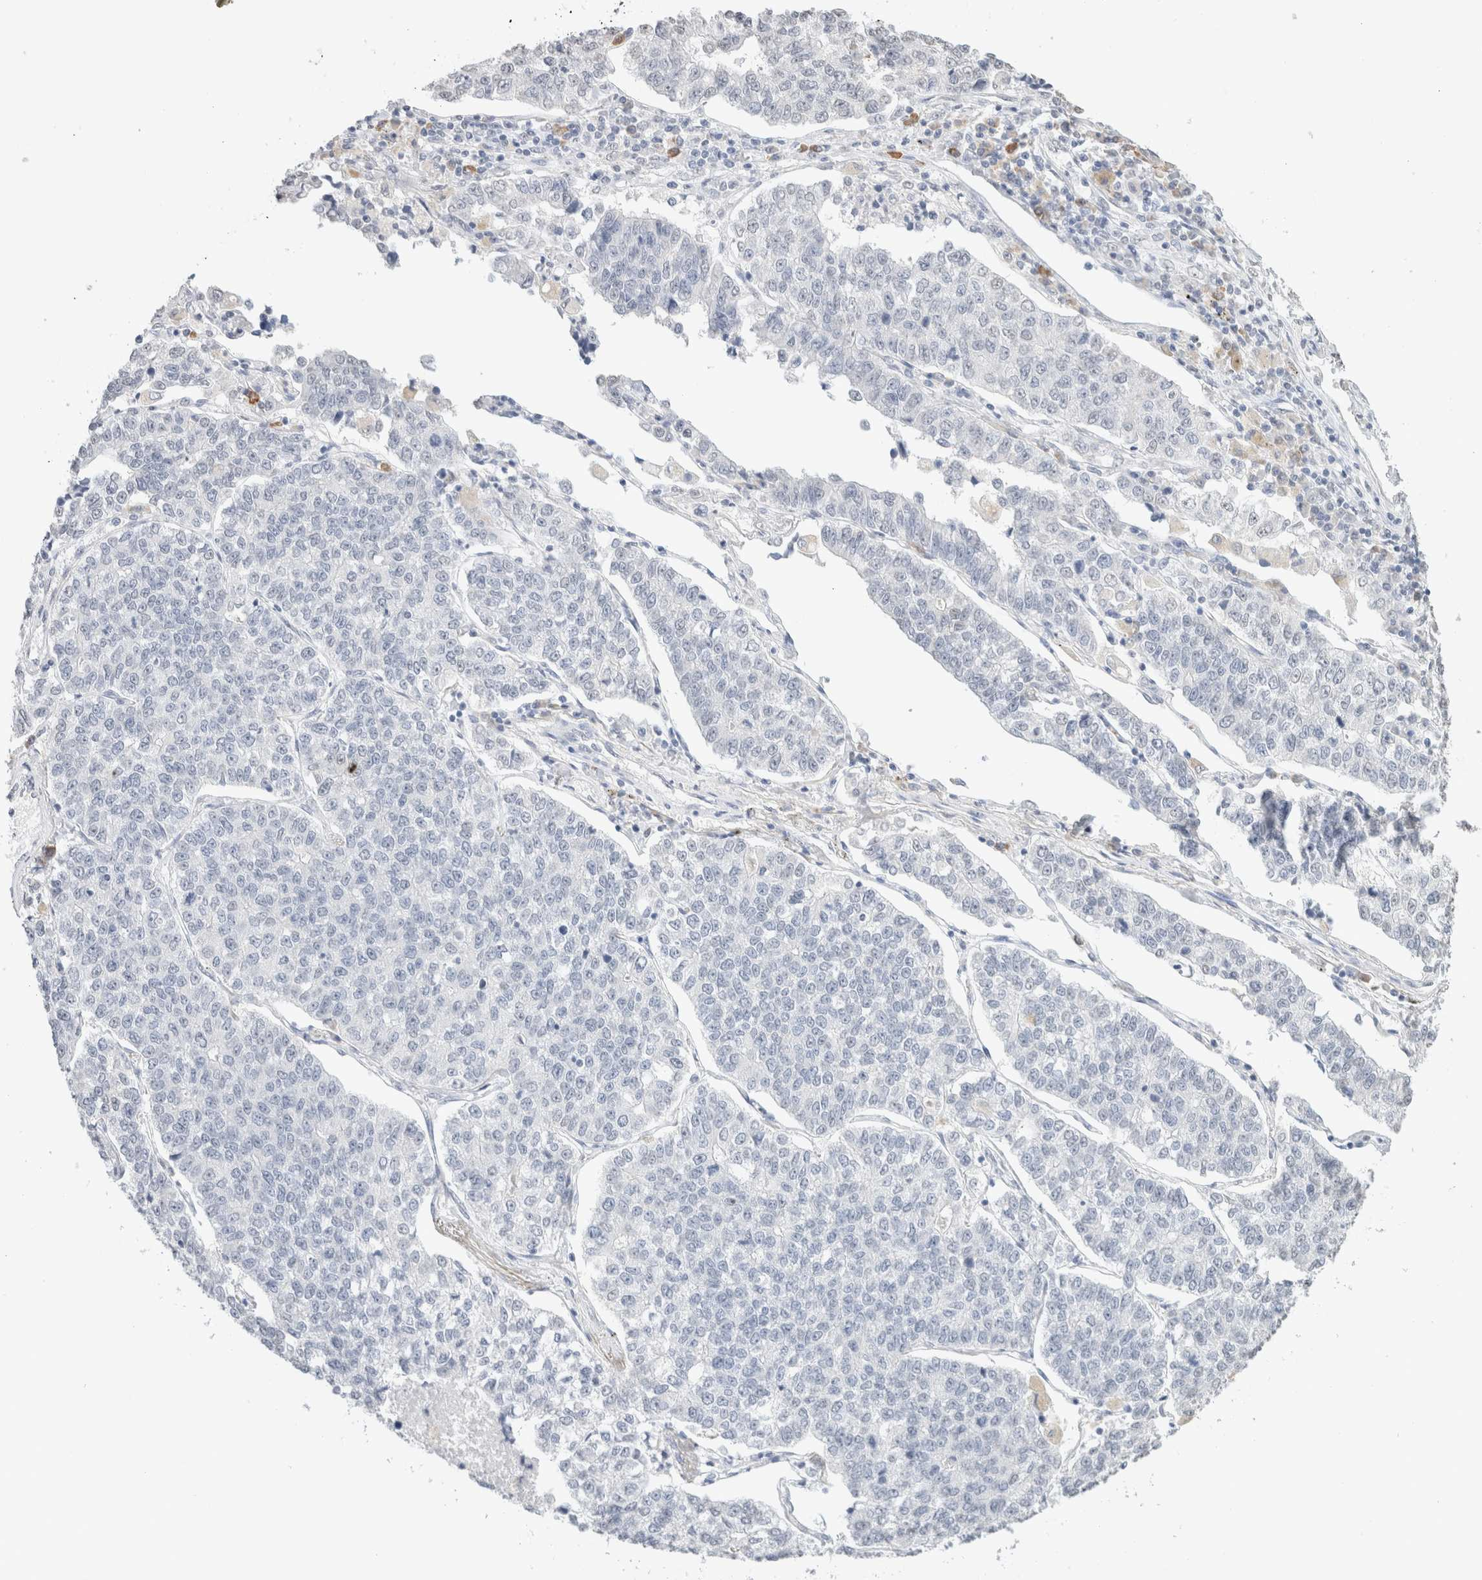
{"staining": {"intensity": "negative", "quantity": "none", "location": "none"}, "tissue": "lung cancer", "cell_type": "Tumor cells", "image_type": "cancer", "snomed": [{"axis": "morphology", "description": "Adenocarcinoma, NOS"}, {"axis": "topography", "description": "Lung"}], "caption": "DAB immunohistochemical staining of human adenocarcinoma (lung) displays no significant staining in tumor cells. (Brightfield microscopy of DAB IHC at high magnification).", "gene": "CD80", "patient": {"sex": "male", "age": 49}}